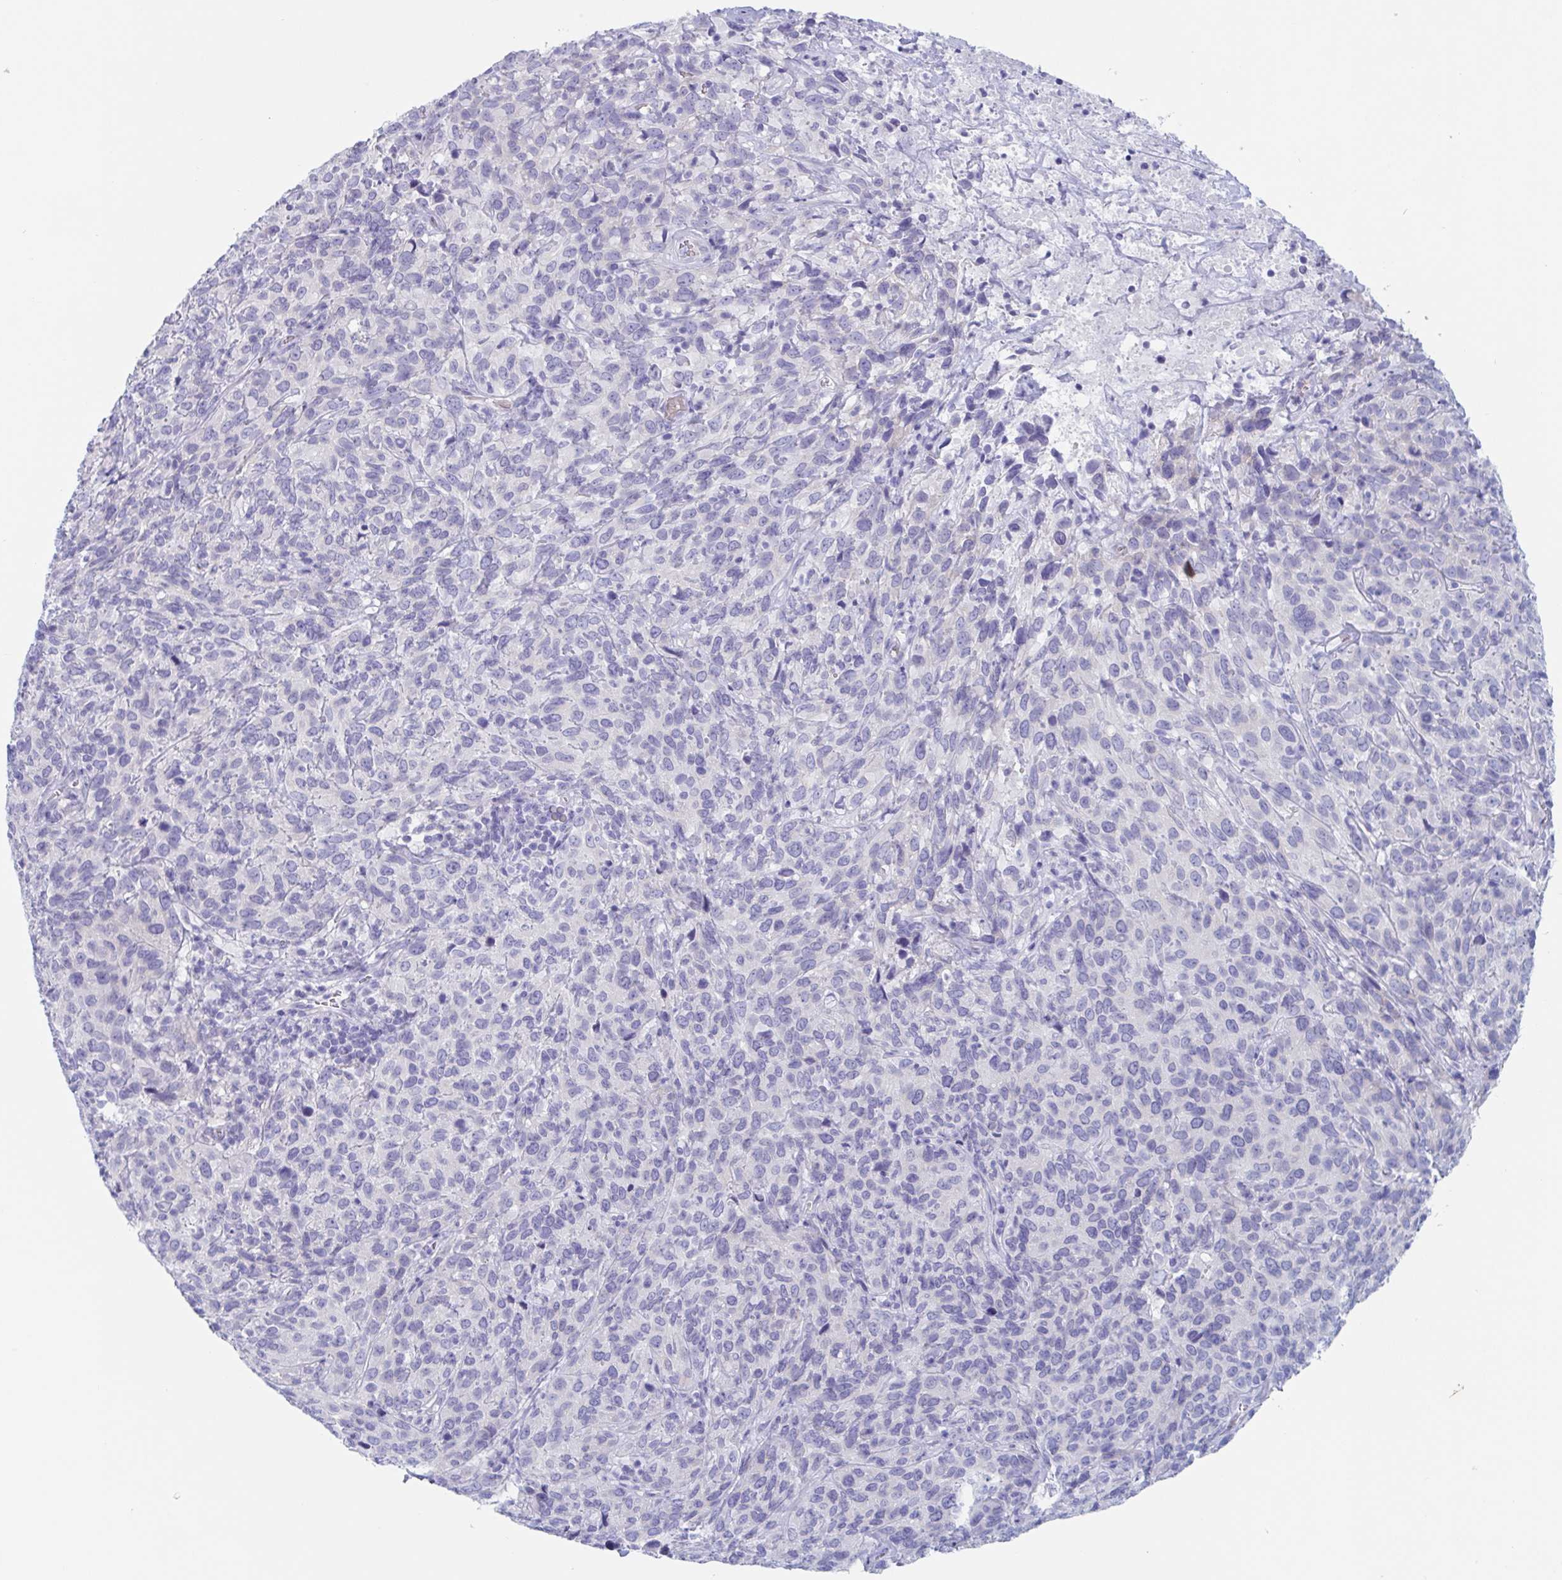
{"staining": {"intensity": "negative", "quantity": "none", "location": "none"}, "tissue": "cervical cancer", "cell_type": "Tumor cells", "image_type": "cancer", "snomed": [{"axis": "morphology", "description": "Squamous cell carcinoma, NOS"}, {"axis": "topography", "description": "Cervix"}], "caption": "Human squamous cell carcinoma (cervical) stained for a protein using immunohistochemistry exhibits no staining in tumor cells.", "gene": "ZPBP", "patient": {"sex": "female", "age": 51}}